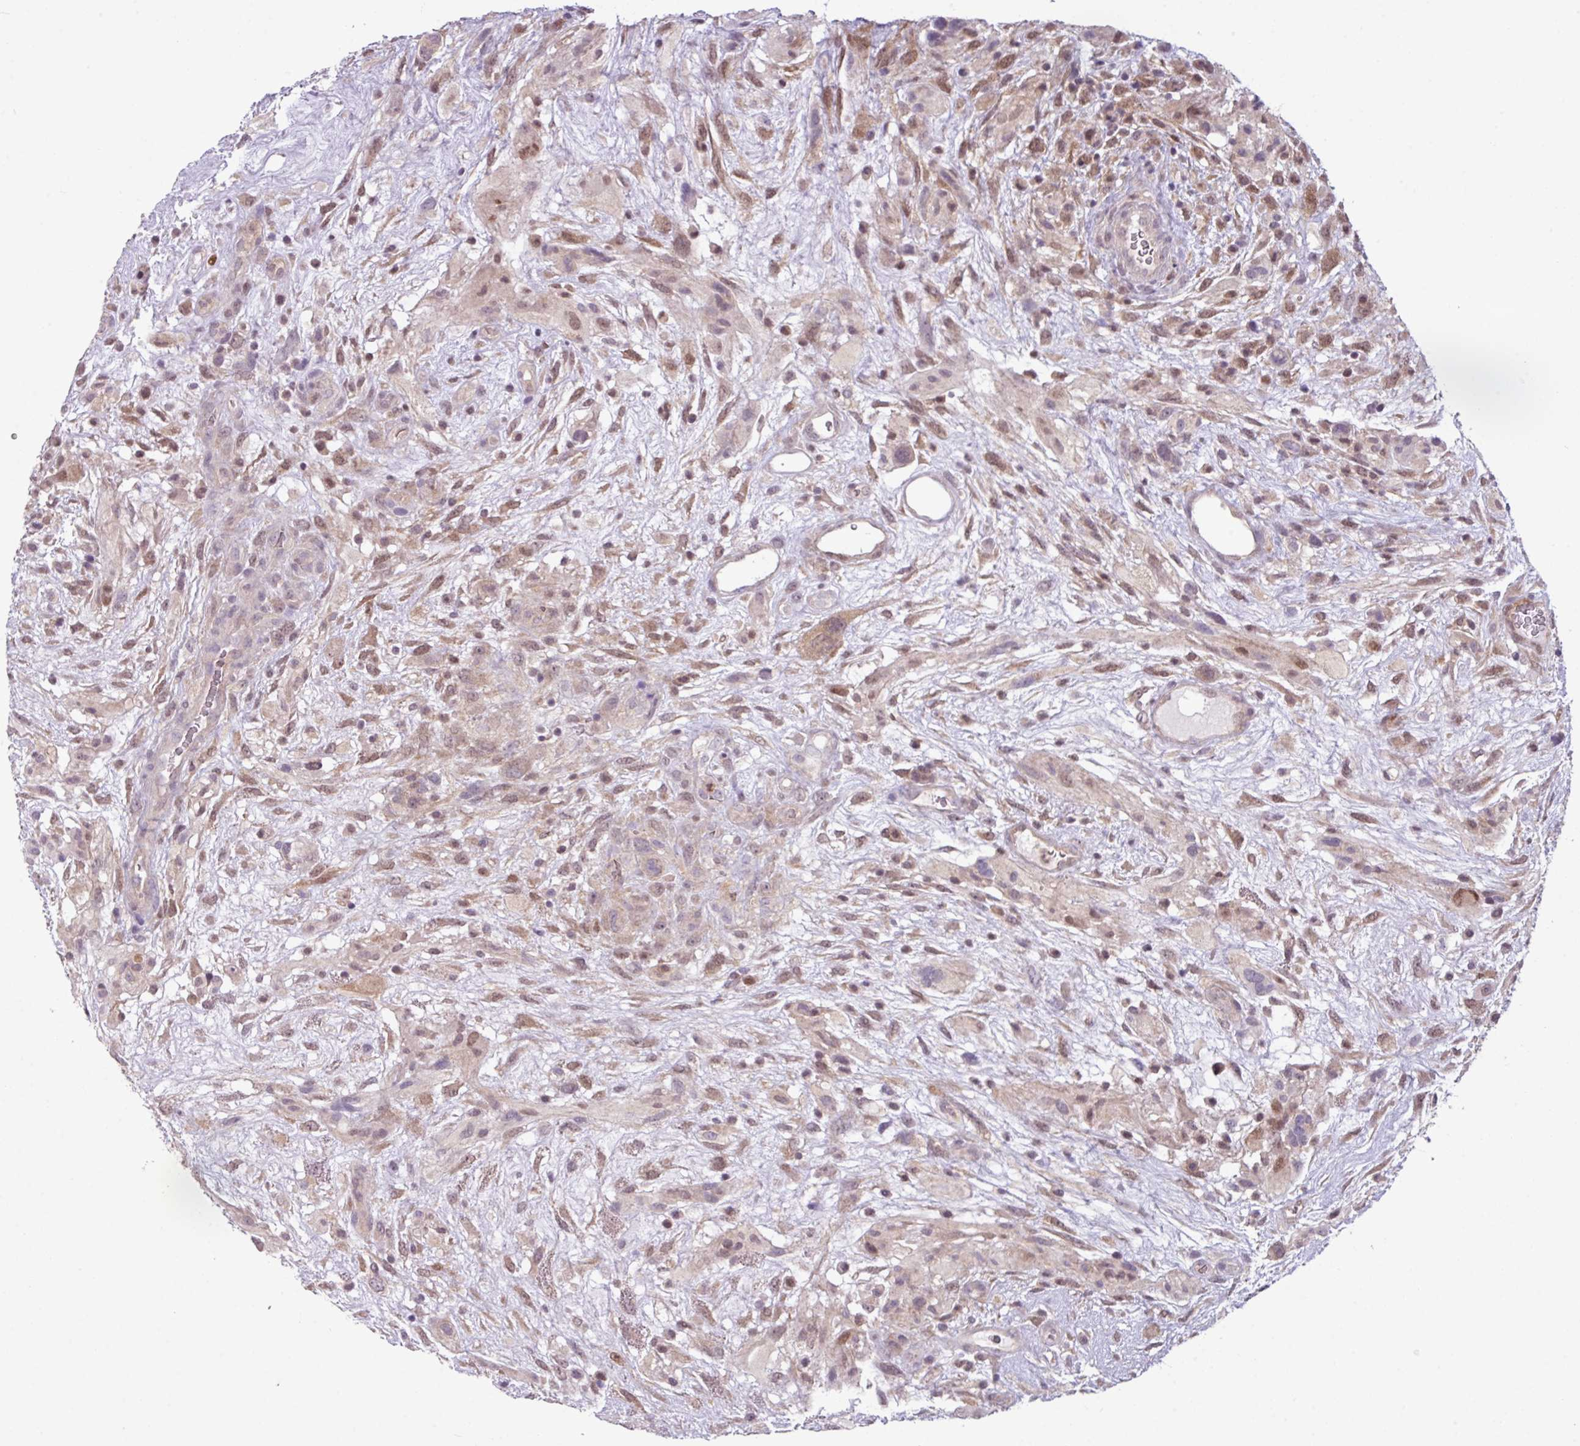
{"staining": {"intensity": "moderate", "quantity": "25%-75%", "location": "cytoplasmic/membranous,nuclear"}, "tissue": "glioma", "cell_type": "Tumor cells", "image_type": "cancer", "snomed": [{"axis": "morphology", "description": "Glioma, malignant, High grade"}, {"axis": "topography", "description": "Brain"}], "caption": "High-grade glioma (malignant) was stained to show a protein in brown. There is medium levels of moderate cytoplasmic/membranous and nuclear staining in approximately 25%-75% of tumor cells.", "gene": "TTLL12", "patient": {"sex": "male", "age": 61}}